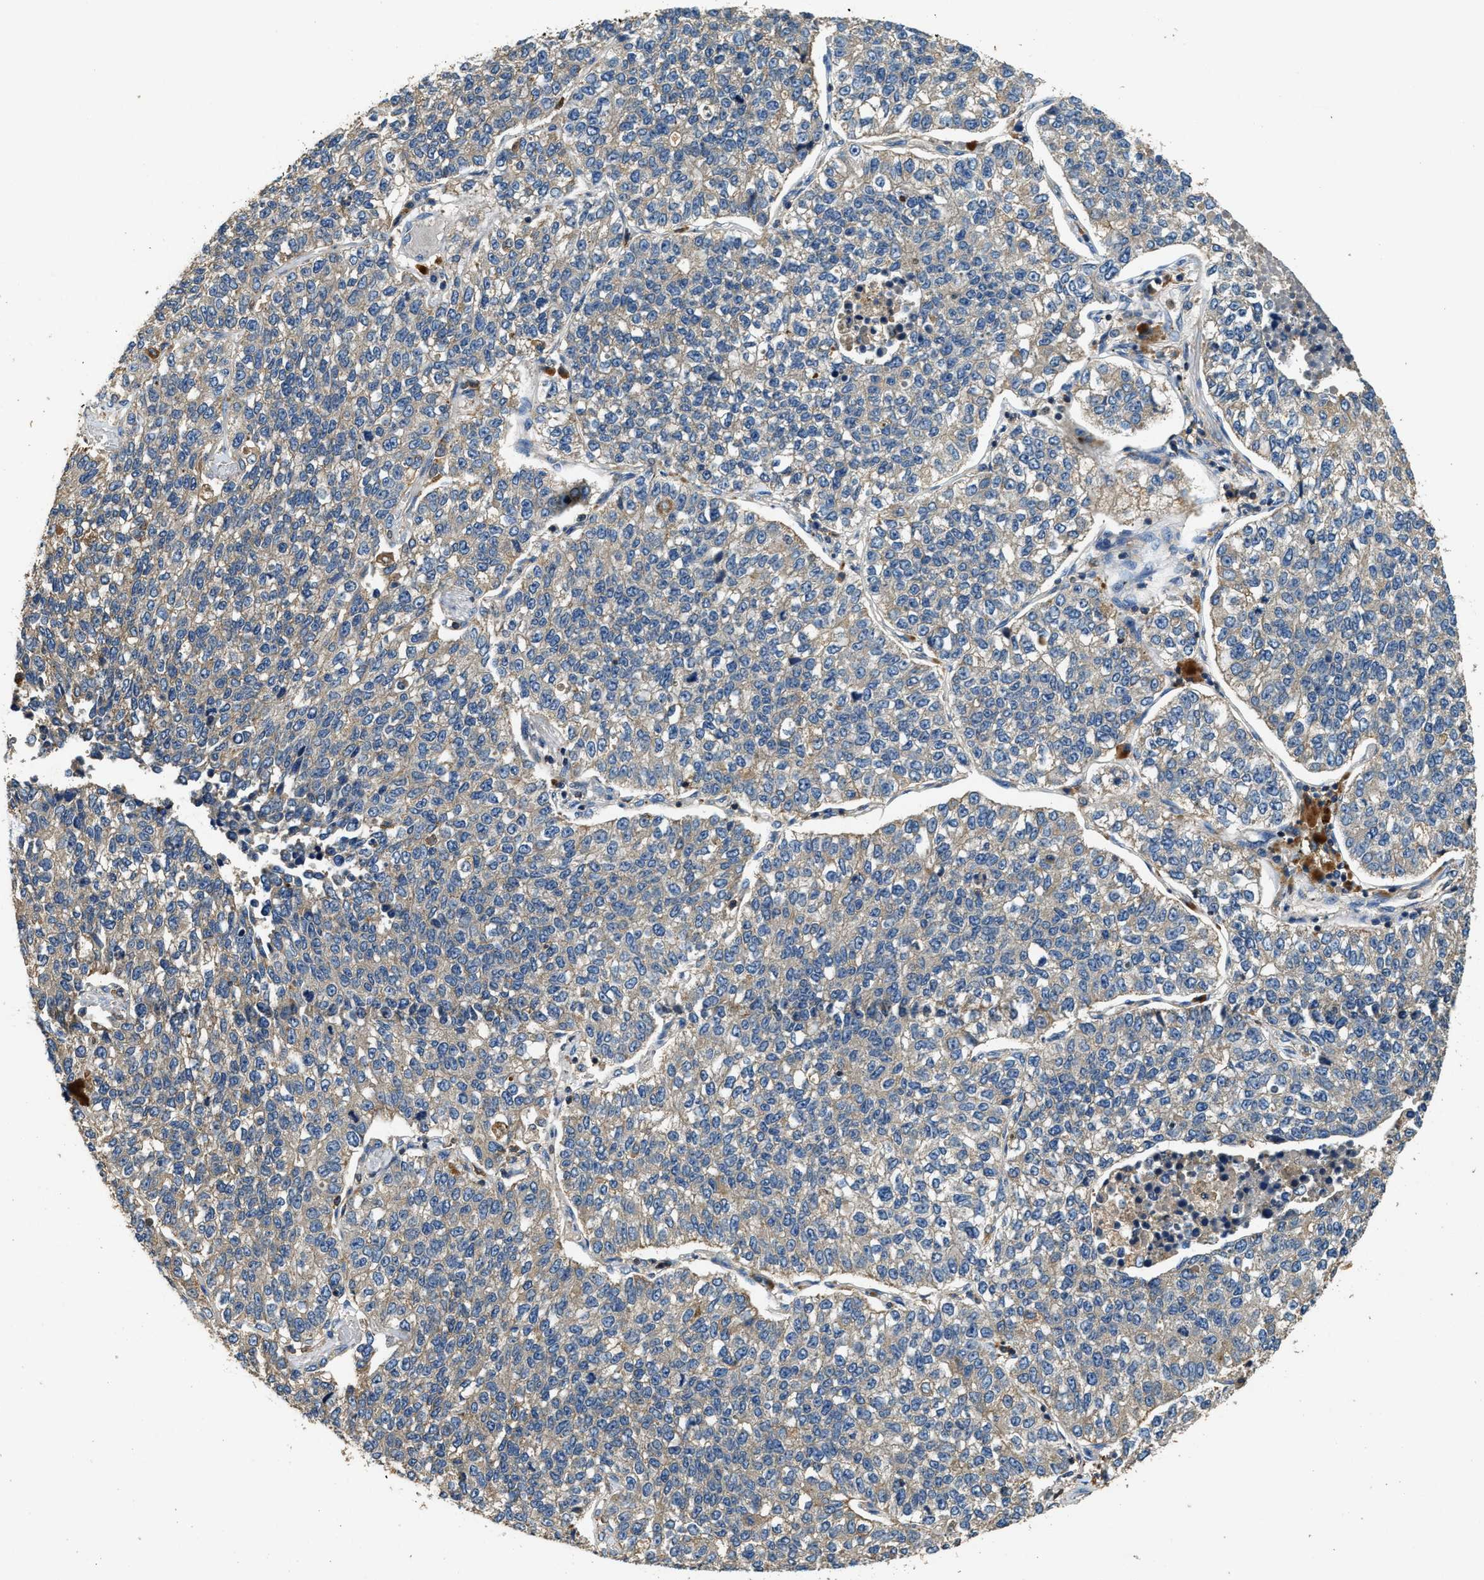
{"staining": {"intensity": "weak", "quantity": ">75%", "location": "cytoplasmic/membranous"}, "tissue": "lung cancer", "cell_type": "Tumor cells", "image_type": "cancer", "snomed": [{"axis": "morphology", "description": "Adenocarcinoma, NOS"}, {"axis": "topography", "description": "Lung"}], "caption": "Immunohistochemistry image of adenocarcinoma (lung) stained for a protein (brown), which exhibits low levels of weak cytoplasmic/membranous staining in approximately >75% of tumor cells.", "gene": "BLOC1S1", "patient": {"sex": "male", "age": 49}}